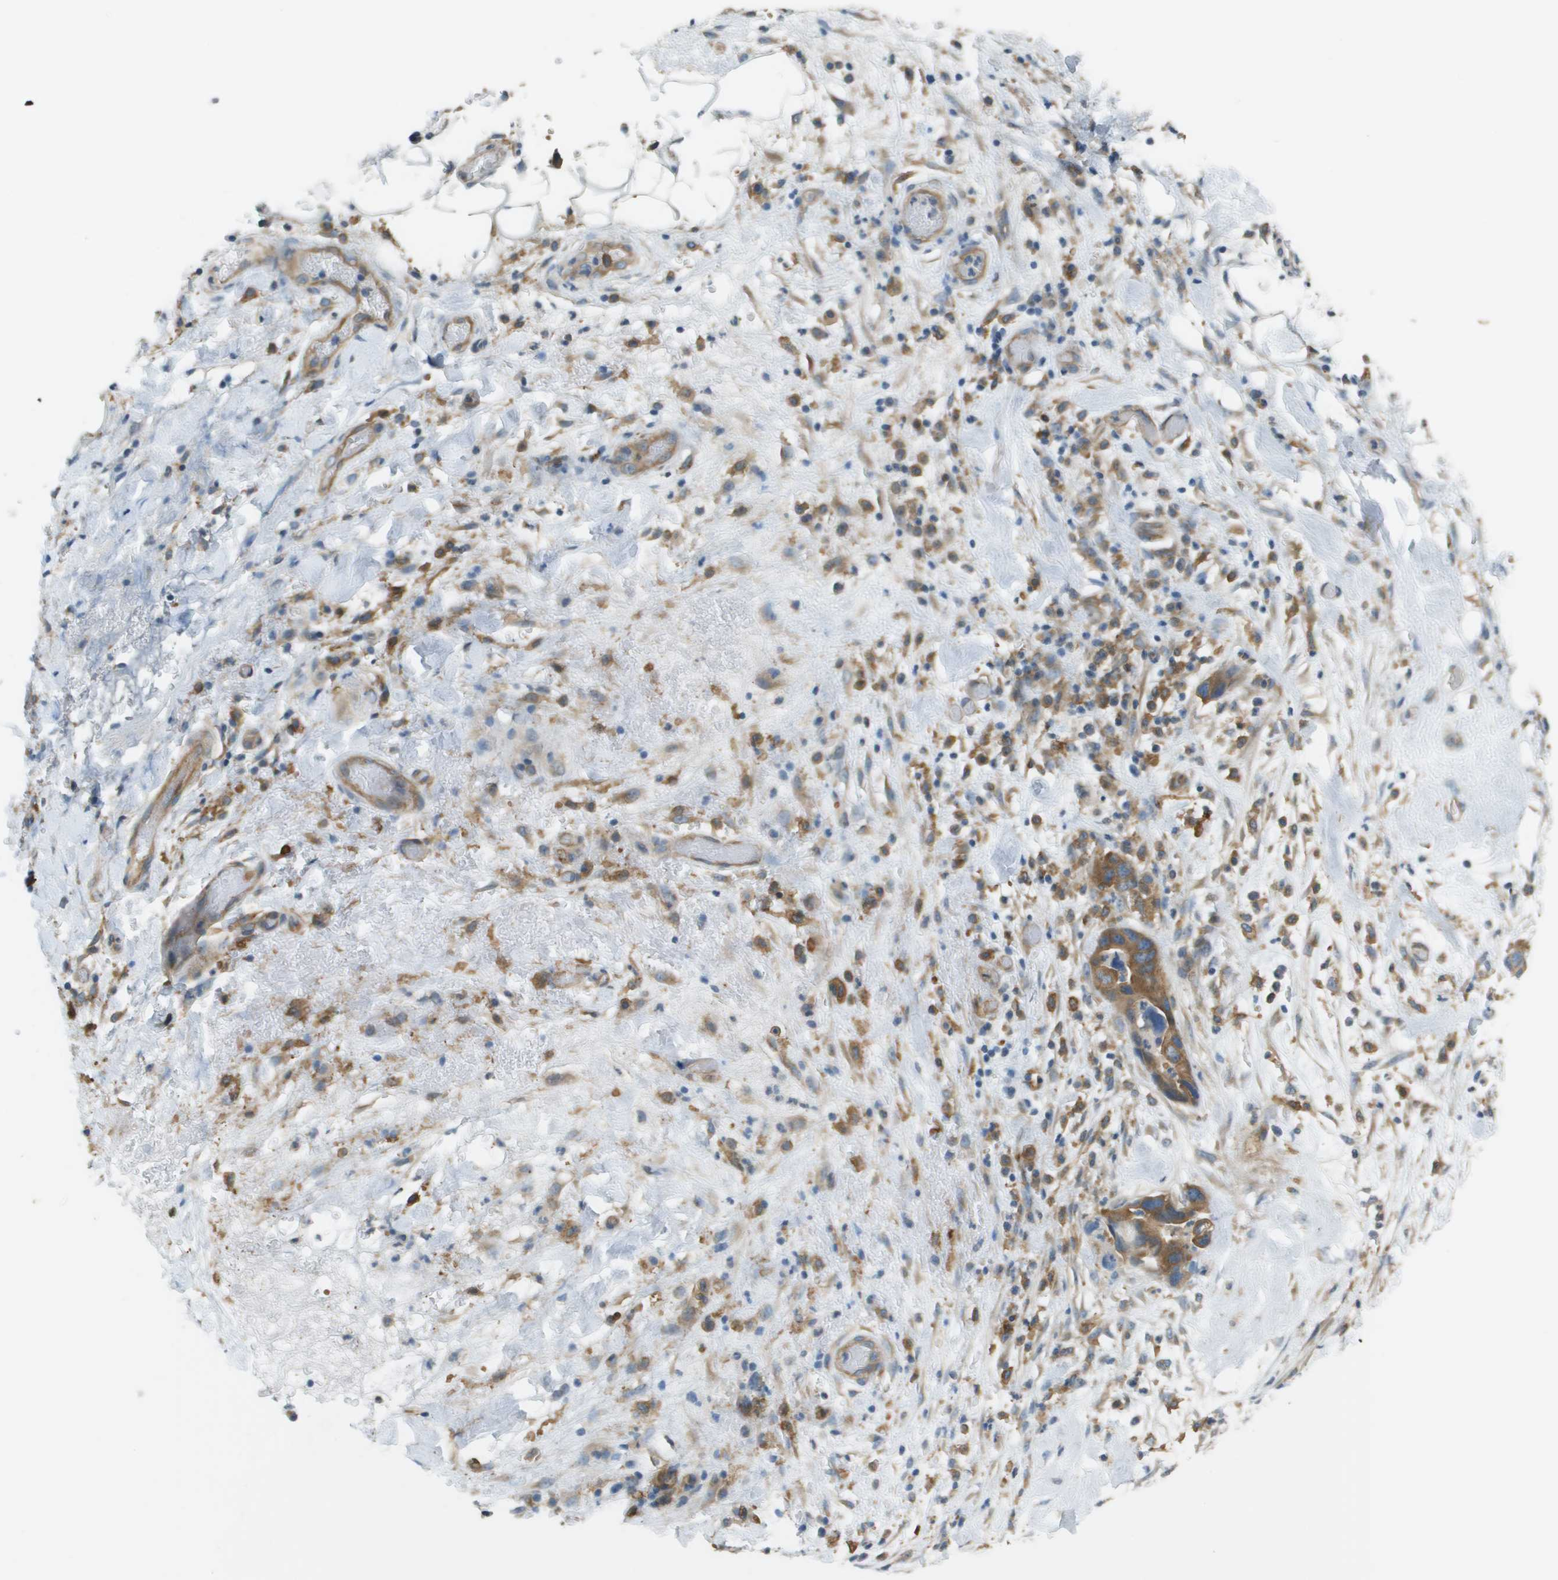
{"staining": {"intensity": "strong", "quantity": ">75%", "location": "cytoplasmic/membranous"}, "tissue": "pancreatic cancer", "cell_type": "Tumor cells", "image_type": "cancer", "snomed": [{"axis": "morphology", "description": "Adenocarcinoma, NOS"}, {"axis": "topography", "description": "Pancreas"}], "caption": "Human pancreatic cancer stained with a brown dye displays strong cytoplasmic/membranous positive positivity in approximately >75% of tumor cells.", "gene": "CORO1B", "patient": {"sex": "female", "age": 71}}